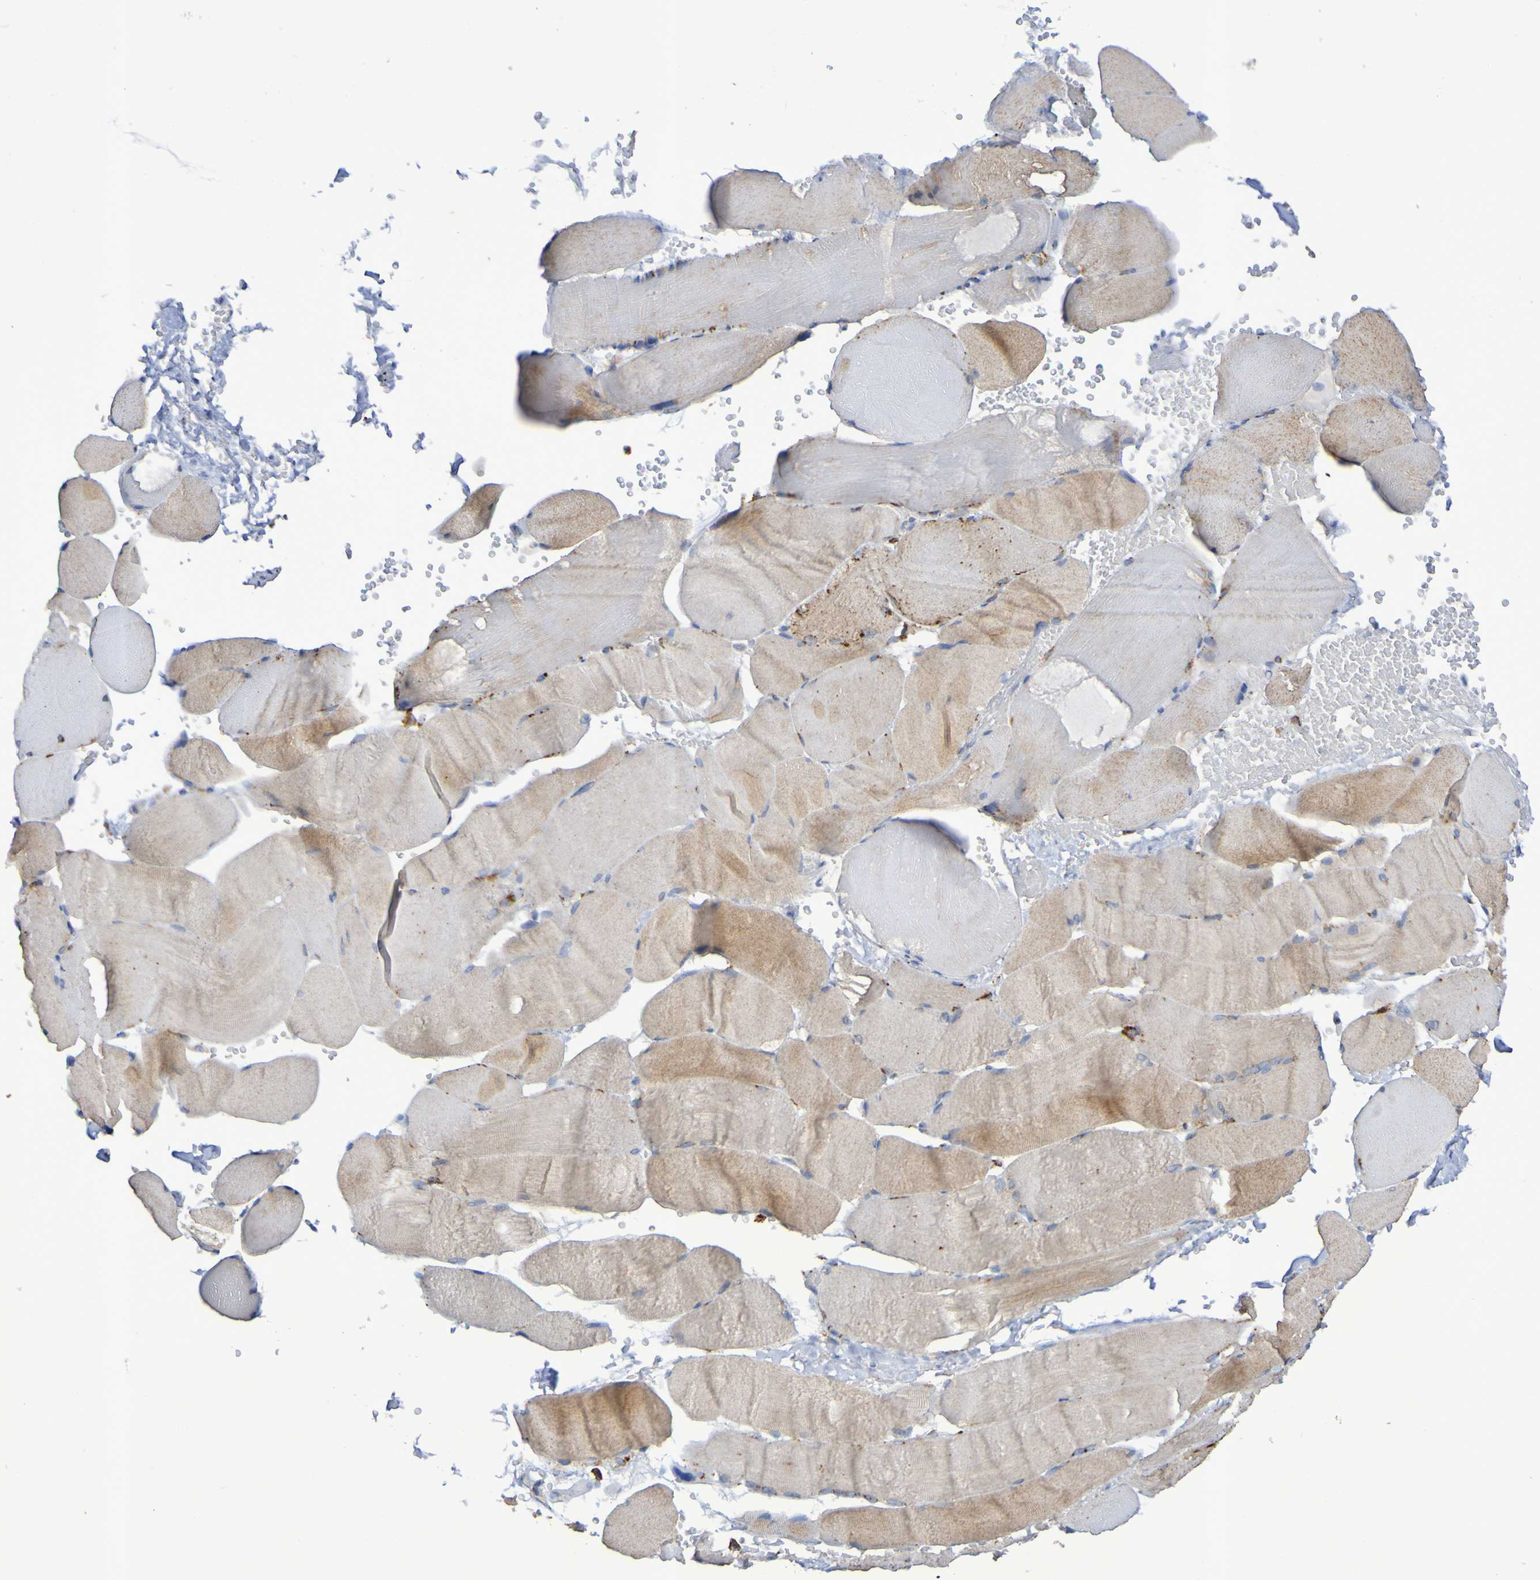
{"staining": {"intensity": "weak", "quantity": ">75%", "location": "cytoplasmic/membranous"}, "tissue": "skeletal muscle", "cell_type": "Myocytes", "image_type": "normal", "snomed": [{"axis": "morphology", "description": "Normal tissue, NOS"}, {"axis": "topography", "description": "Skin"}, {"axis": "topography", "description": "Skeletal muscle"}], "caption": "Immunohistochemistry (IHC) (DAB) staining of benign skeletal muscle exhibits weak cytoplasmic/membranous protein expression in about >75% of myocytes. The staining is performed using DAB brown chromogen to label protein expression. The nuclei are counter-stained blue using hematoxylin.", "gene": "TPH1", "patient": {"sex": "male", "age": 83}}